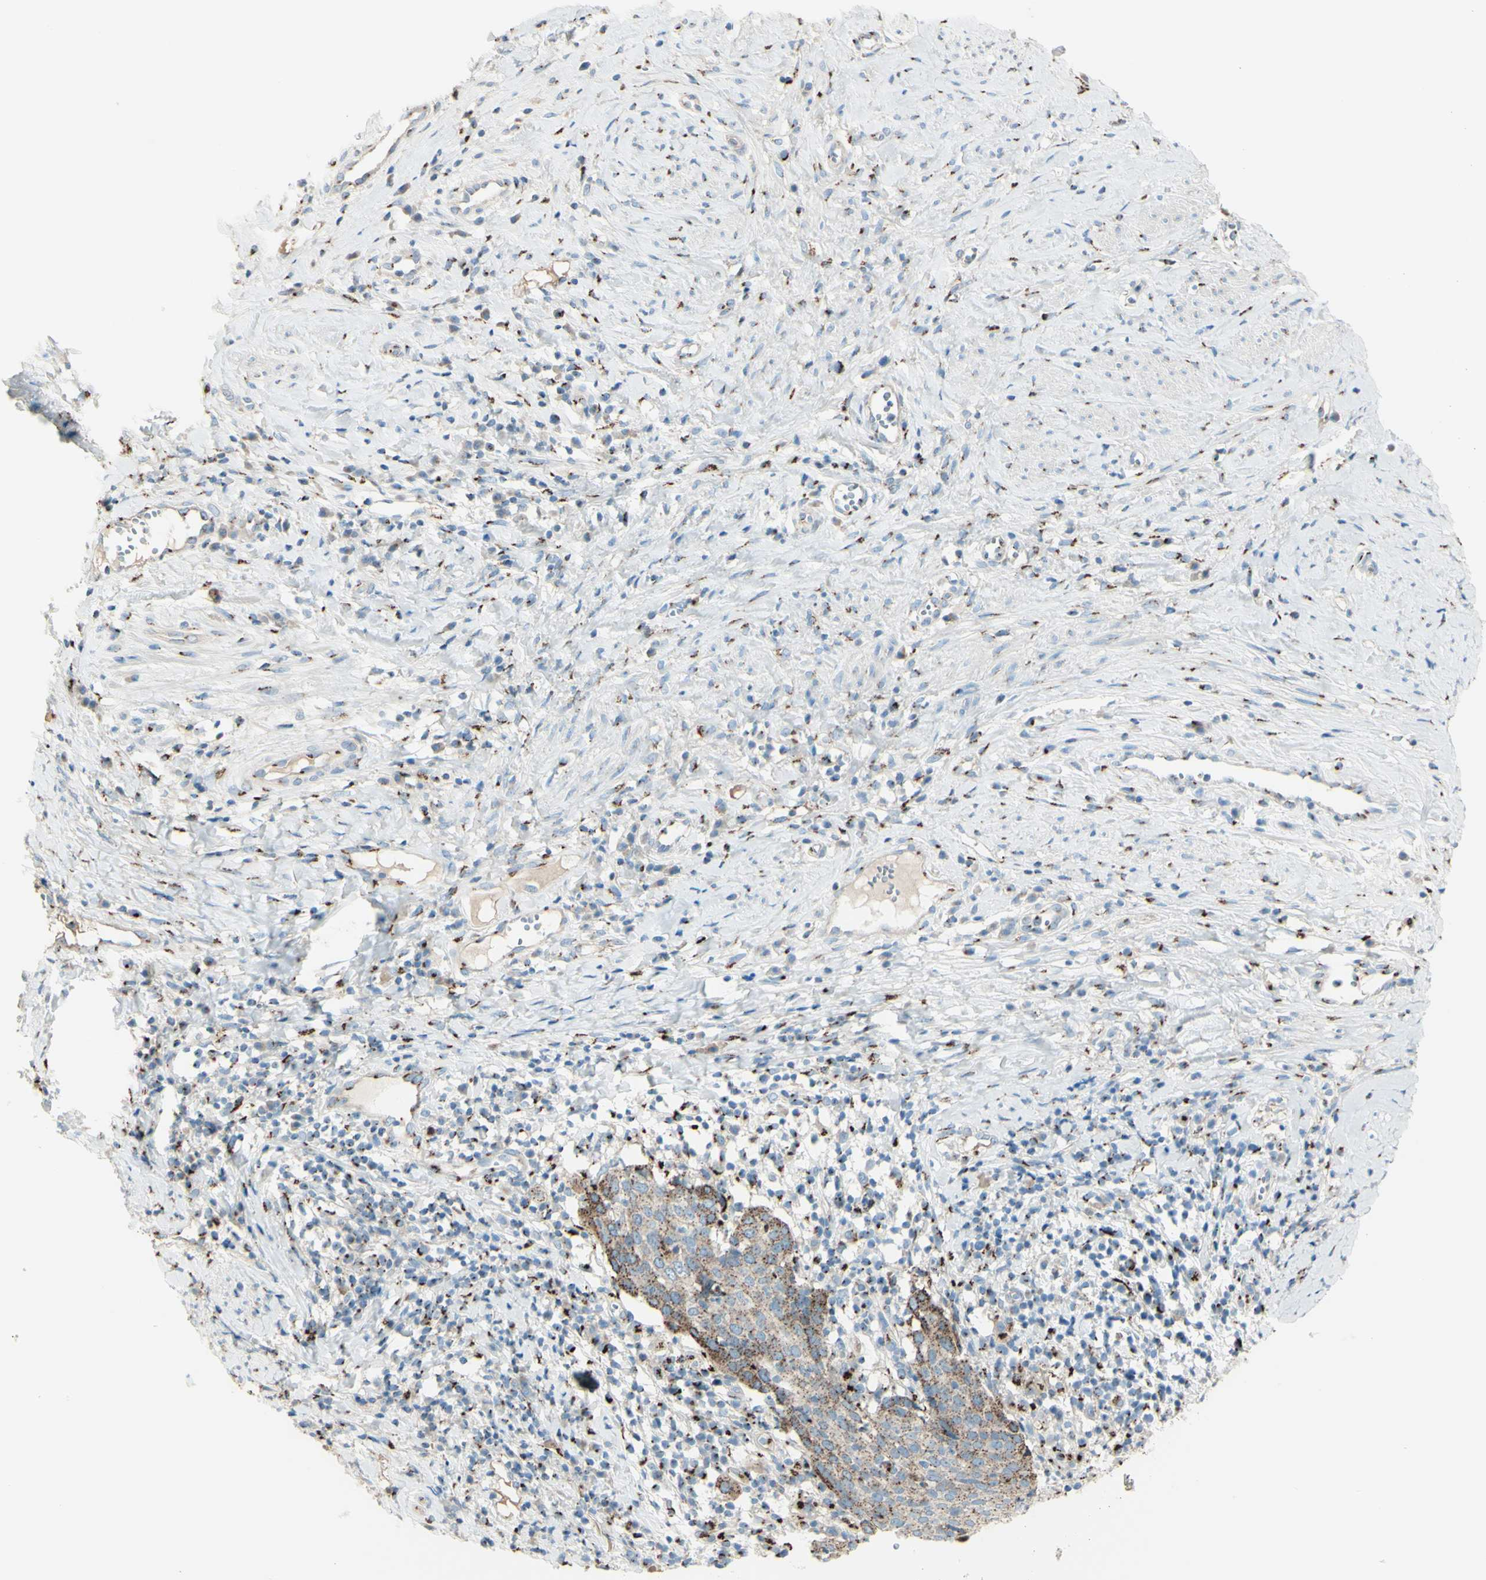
{"staining": {"intensity": "moderate", "quantity": ">75%", "location": "cytoplasmic/membranous"}, "tissue": "cervical cancer", "cell_type": "Tumor cells", "image_type": "cancer", "snomed": [{"axis": "morphology", "description": "Squamous cell carcinoma, NOS"}, {"axis": "topography", "description": "Cervix"}], "caption": "Tumor cells reveal medium levels of moderate cytoplasmic/membranous staining in approximately >75% of cells in cervical cancer (squamous cell carcinoma).", "gene": "B4GALT1", "patient": {"sex": "female", "age": 40}}